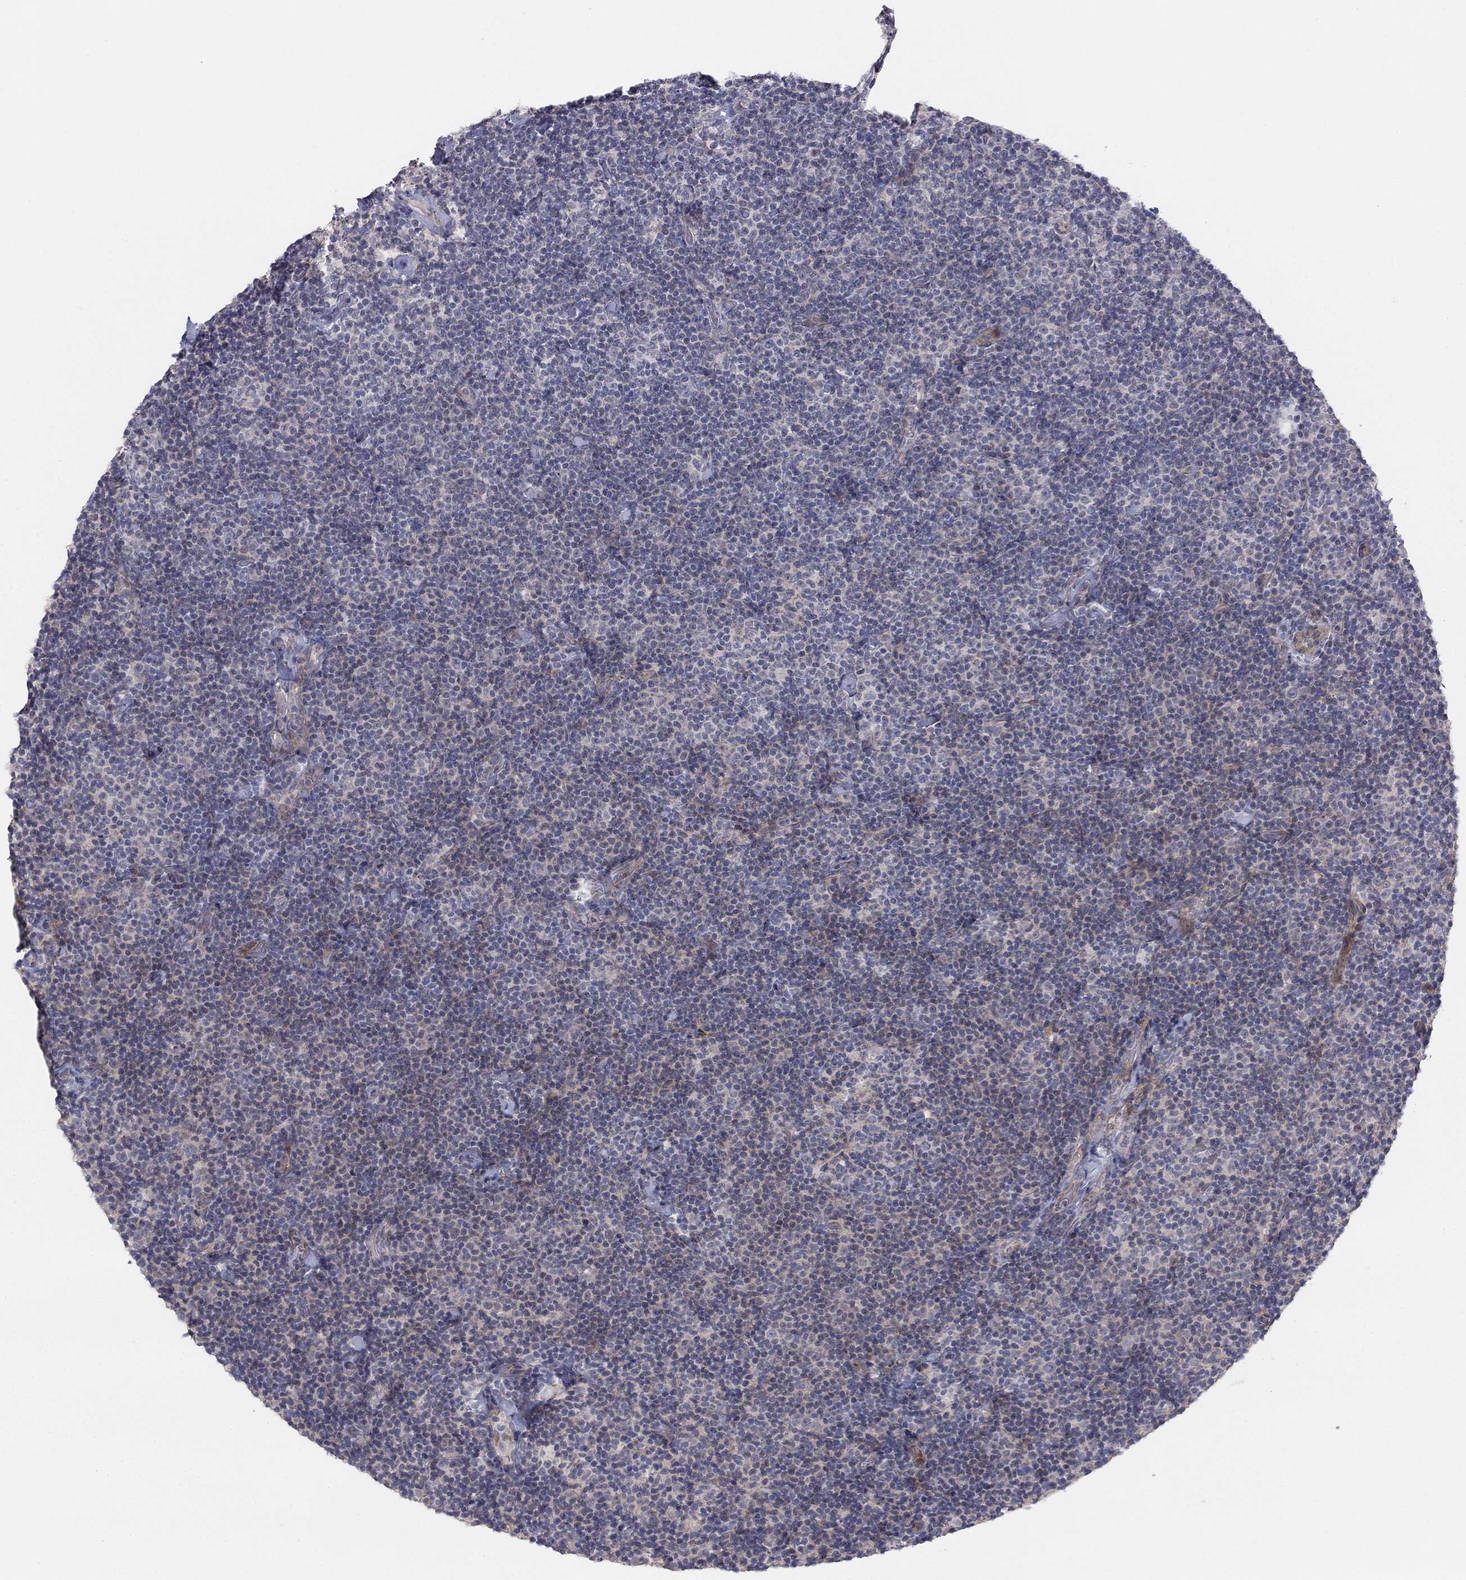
{"staining": {"intensity": "negative", "quantity": "none", "location": "none"}, "tissue": "lymphoma", "cell_type": "Tumor cells", "image_type": "cancer", "snomed": [{"axis": "morphology", "description": "Malignant lymphoma, non-Hodgkin's type, Low grade"}, {"axis": "topography", "description": "Lymph node"}], "caption": "Immunohistochemical staining of lymphoma demonstrates no significant expression in tumor cells.", "gene": "AMN1", "patient": {"sex": "male", "age": 81}}